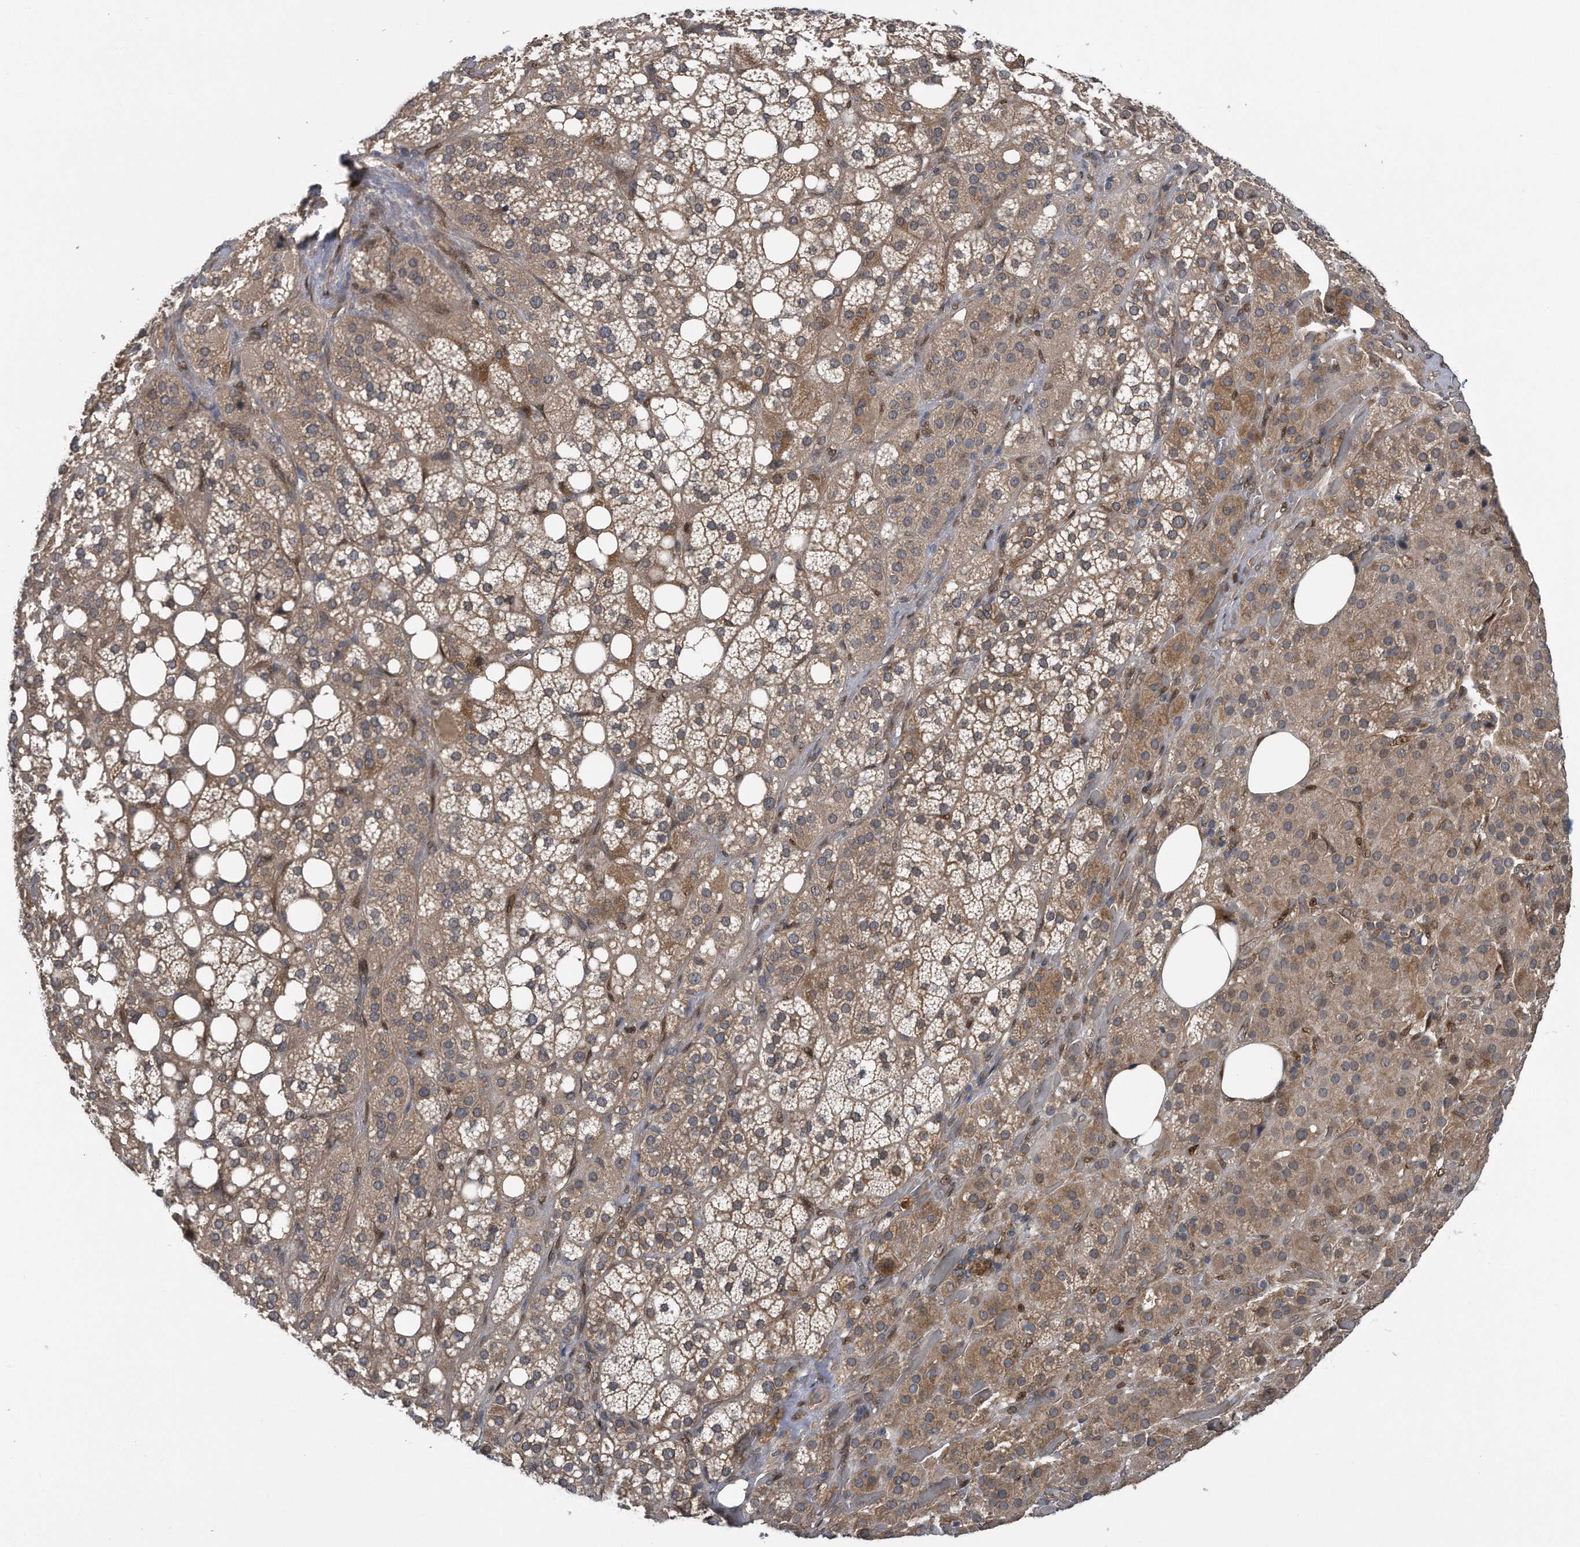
{"staining": {"intensity": "moderate", "quantity": ">75%", "location": "cytoplasmic/membranous"}, "tissue": "adrenal gland", "cell_type": "Glandular cells", "image_type": "normal", "snomed": [{"axis": "morphology", "description": "Normal tissue, NOS"}, {"axis": "topography", "description": "Adrenal gland"}], "caption": "Human adrenal gland stained for a protein (brown) displays moderate cytoplasmic/membranous positive positivity in about >75% of glandular cells.", "gene": "ZNF79", "patient": {"sex": "female", "age": 59}}